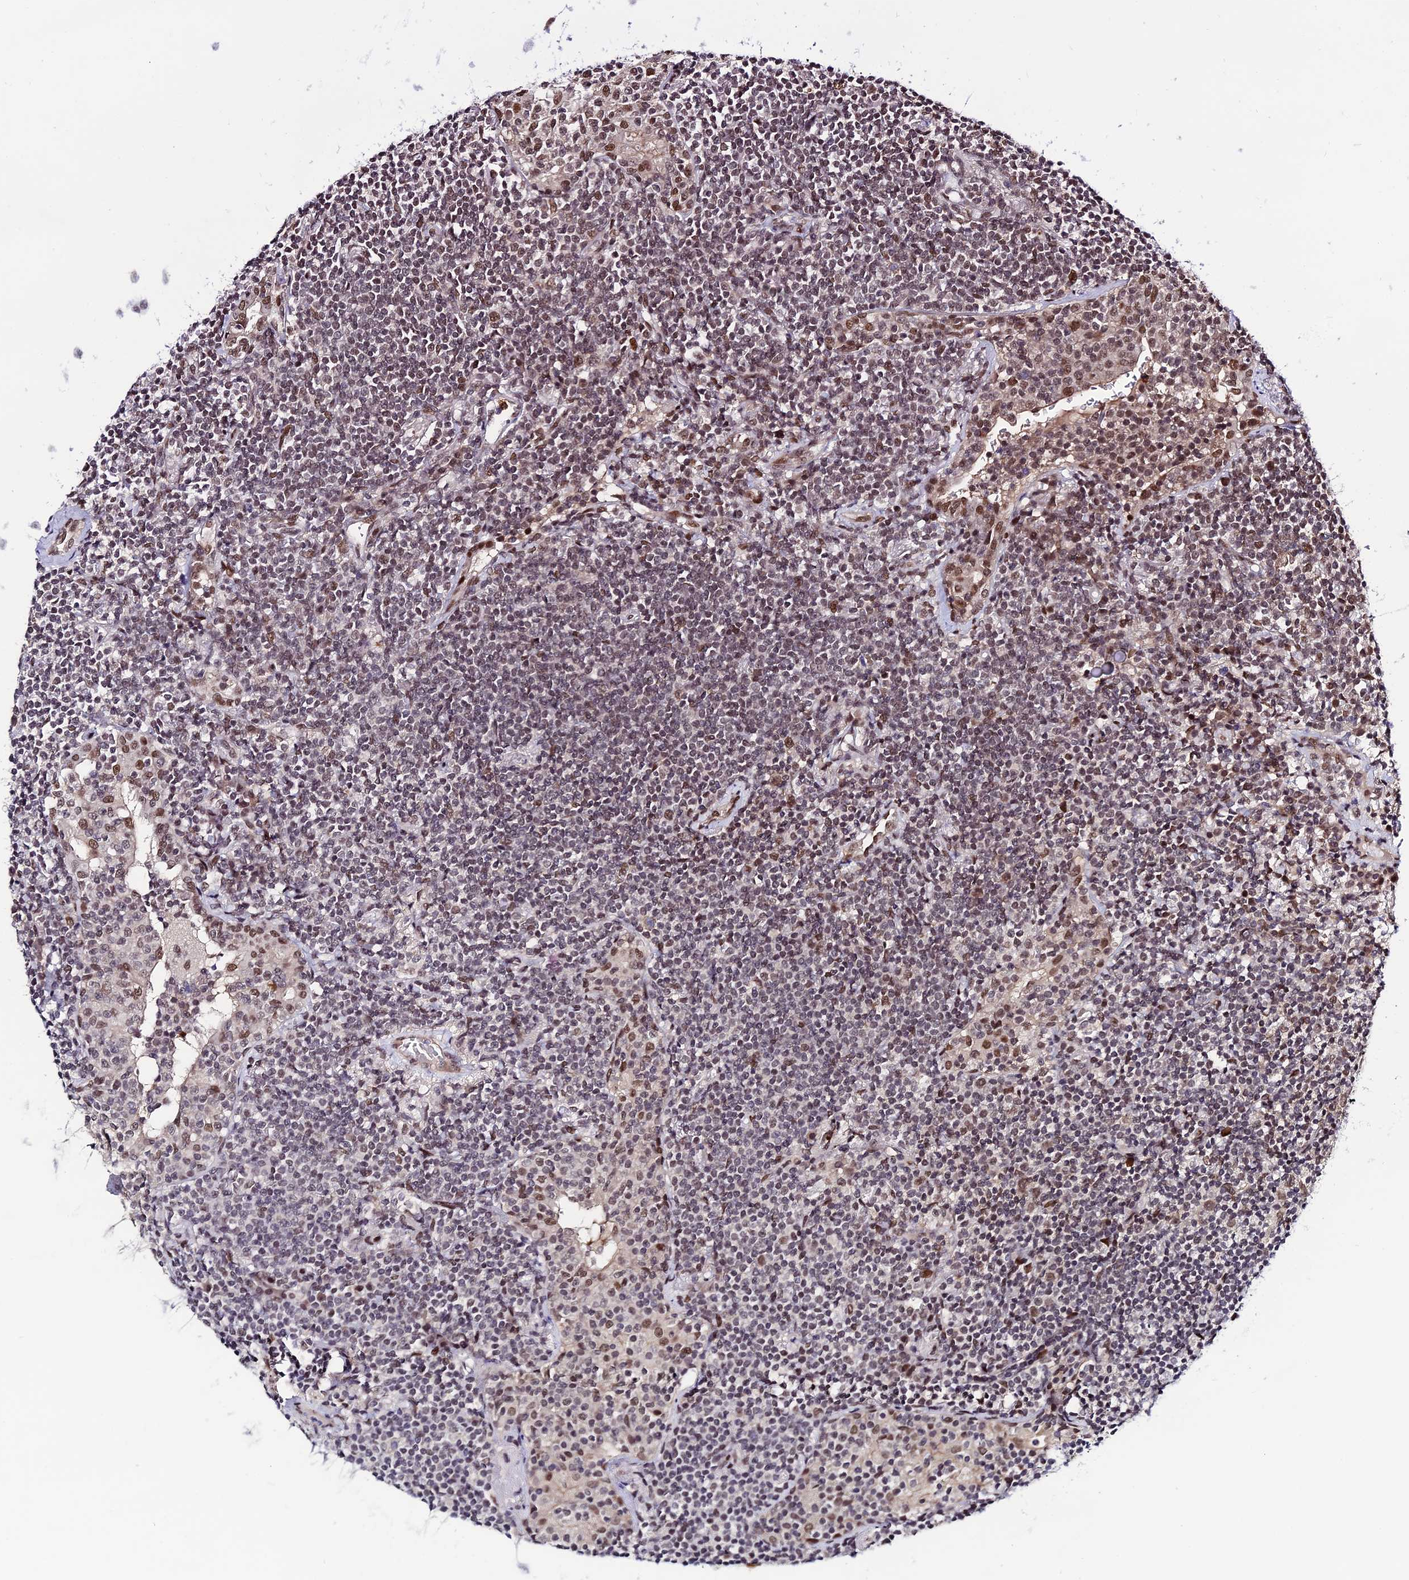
{"staining": {"intensity": "moderate", "quantity": "25%-75%", "location": "nuclear"}, "tissue": "lymphoma", "cell_type": "Tumor cells", "image_type": "cancer", "snomed": [{"axis": "morphology", "description": "Malignant lymphoma, non-Hodgkin's type, Low grade"}, {"axis": "topography", "description": "Lung"}], "caption": "DAB immunohistochemical staining of lymphoma exhibits moderate nuclear protein expression in approximately 25%-75% of tumor cells.", "gene": "SYT15", "patient": {"sex": "female", "age": 71}}